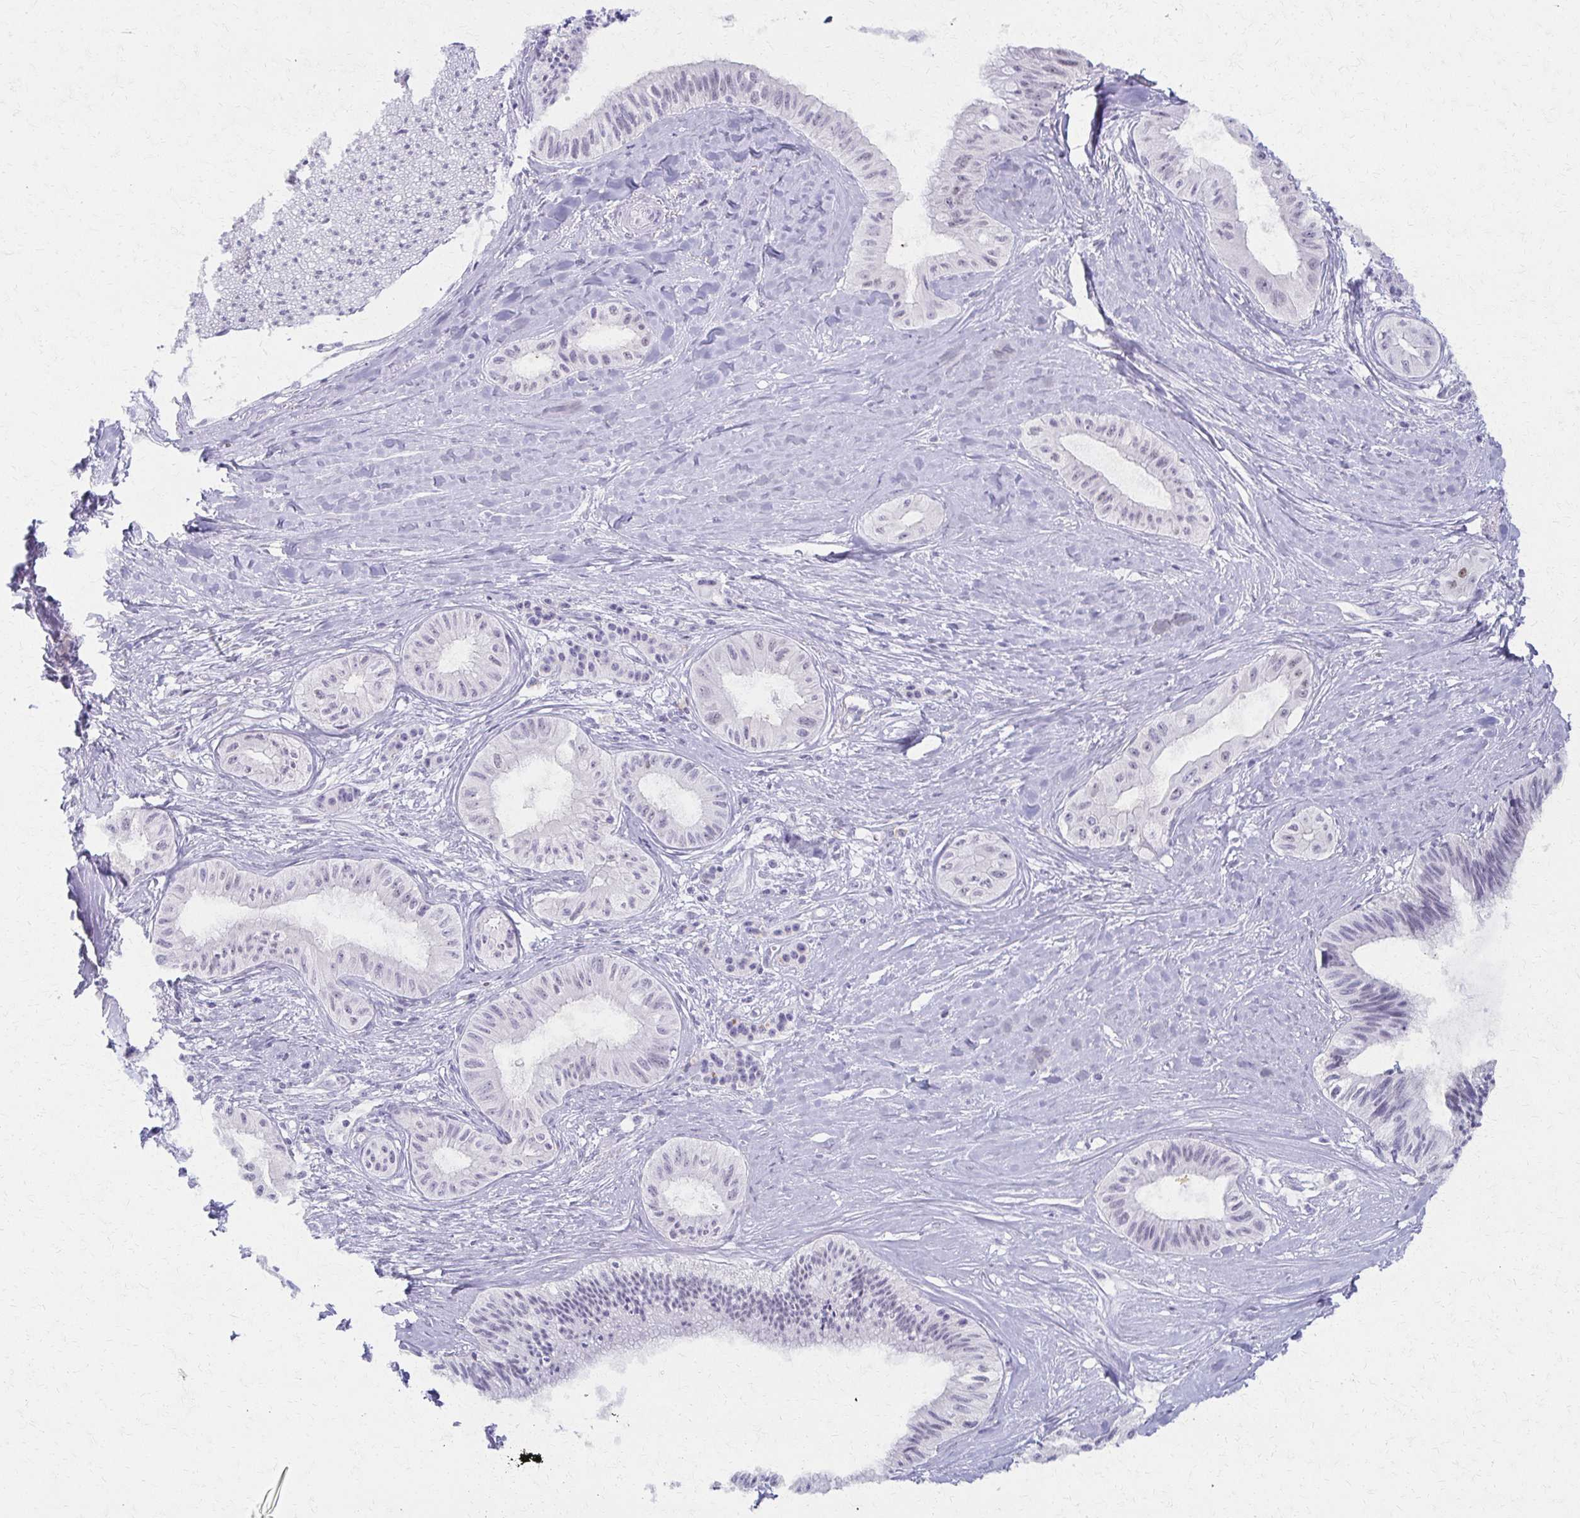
{"staining": {"intensity": "negative", "quantity": "none", "location": "none"}, "tissue": "pancreatic cancer", "cell_type": "Tumor cells", "image_type": "cancer", "snomed": [{"axis": "morphology", "description": "Adenocarcinoma, NOS"}, {"axis": "topography", "description": "Pancreas"}], "caption": "Tumor cells show no significant positivity in pancreatic cancer (adenocarcinoma).", "gene": "MORC4", "patient": {"sex": "male", "age": 71}}